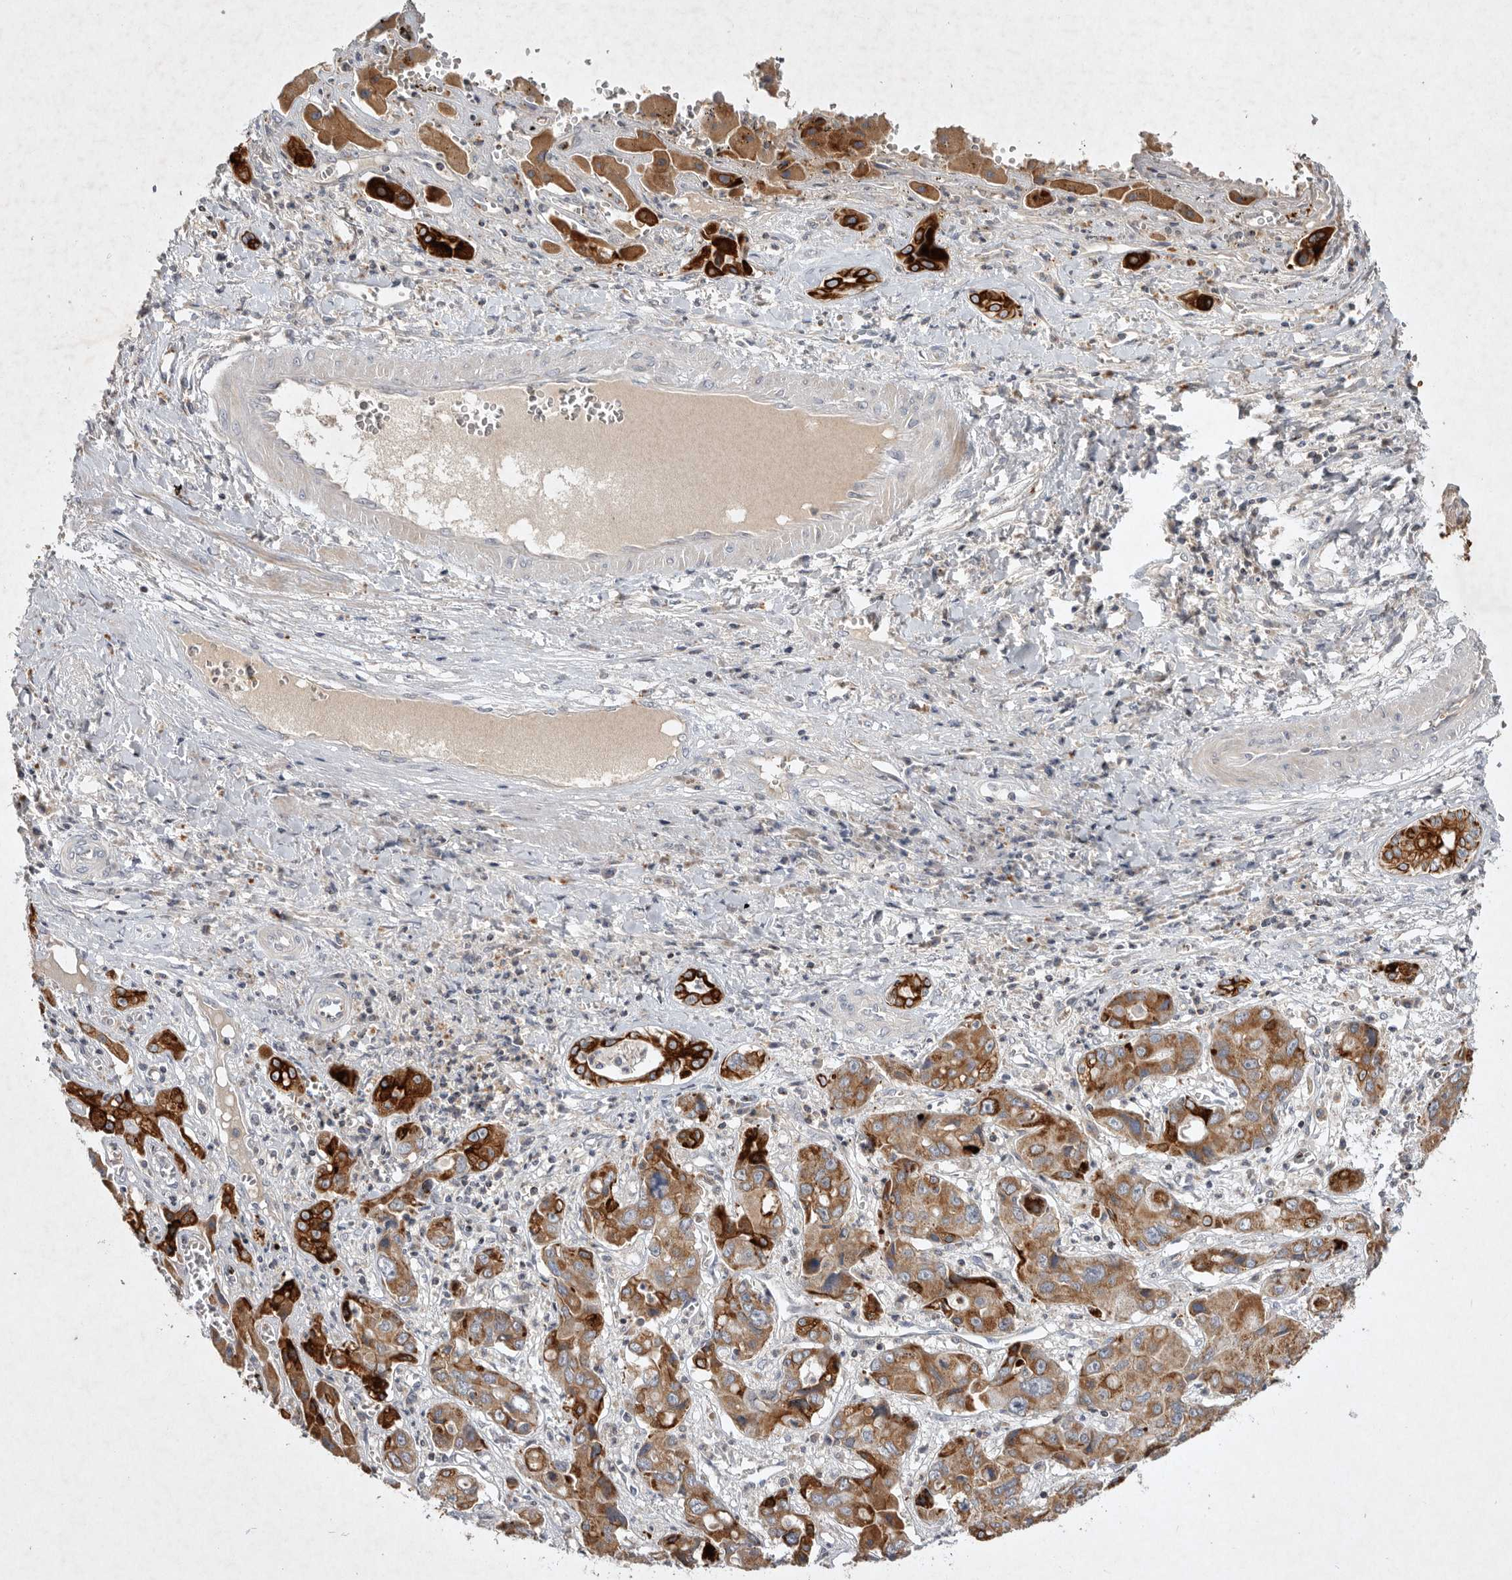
{"staining": {"intensity": "moderate", "quantity": ">75%", "location": "cytoplasmic/membranous"}, "tissue": "liver cancer", "cell_type": "Tumor cells", "image_type": "cancer", "snomed": [{"axis": "morphology", "description": "Cholangiocarcinoma"}, {"axis": "topography", "description": "Liver"}], "caption": "DAB immunohistochemical staining of human liver cholangiocarcinoma exhibits moderate cytoplasmic/membranous protein staining in approximately >75% of tumor cells.", "gene": "TNFSF14", "patient": {"sex": "male", "age": 67}}